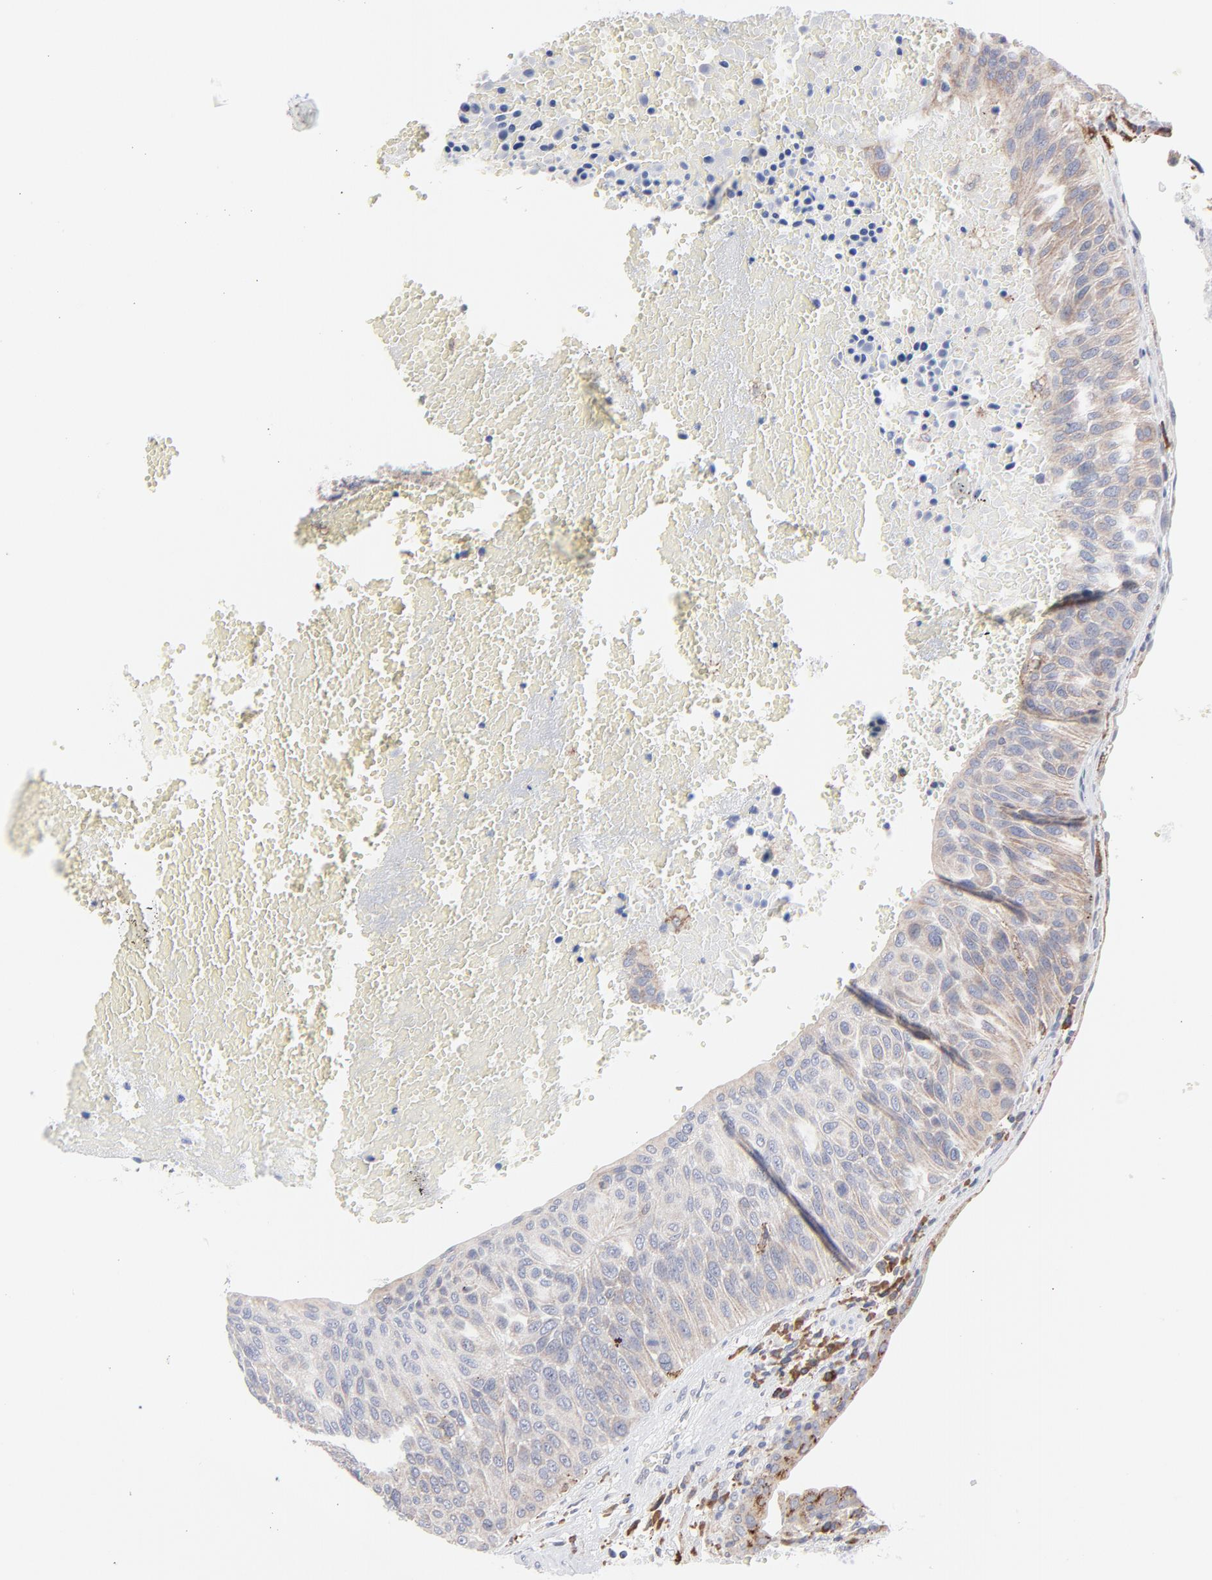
{"staining": {"intensity": "weak", "quantity": ">75%", "location": "cytoplasmic/membranous"}, "tissue": "urothelial cancer", "cell_type": "Tumor cells", "image_type": "cancer", "snomed": [{"axis": "morphology", "description": "Urothelial carcinoma, High grade"}, {"axis": "topography", "description": "Urinary bladder"}], "caption": "Human high-grade urothelial carcinoma stained for a protein (brown) exhibits weak cytoplasmic/membranous positive staining in approximately >75% of tumor cells.", "gene": "TRIM22", "patient": {"sex": "male", "age": 66}}